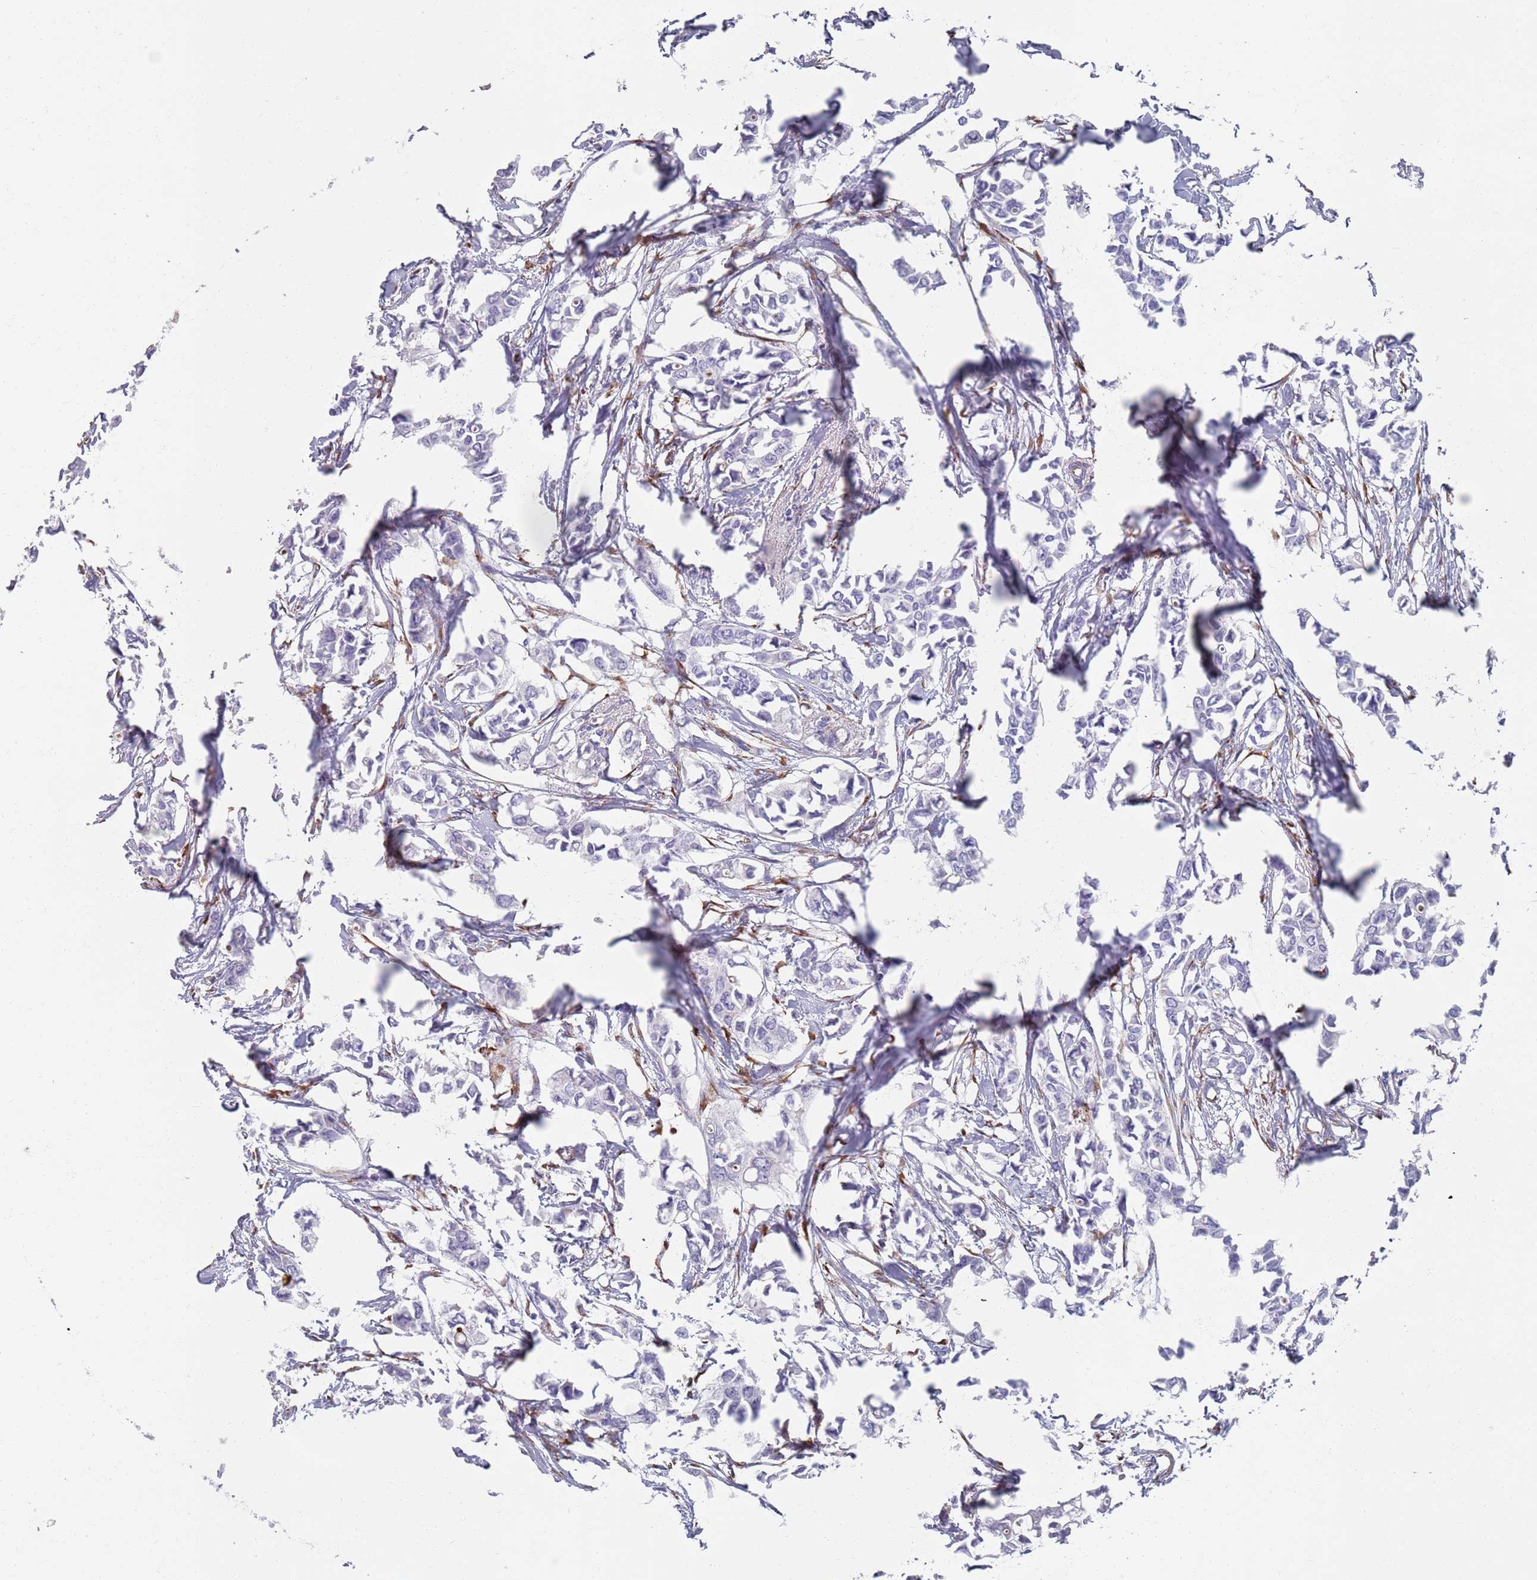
{"staining": {"intensity": "negative", "quantity": "none", "location": "none"}, "tissue": "breast cancer", "cell_type": "Tumor cells", "image_type": "cancer", "snomed": [{"axis": "morphology", "description": "Duct carcinoma"}, {"axis": "topography", "description": "Breast"}], "caption": "An IHC photomicrograph of invasive ductal carcinoma (breast) is shown. There is no staining in tumor cells of invasive ductal carcinoma (breast).", "gene": "PLOD1", "patient": {"sex": "female", "age": 41}}